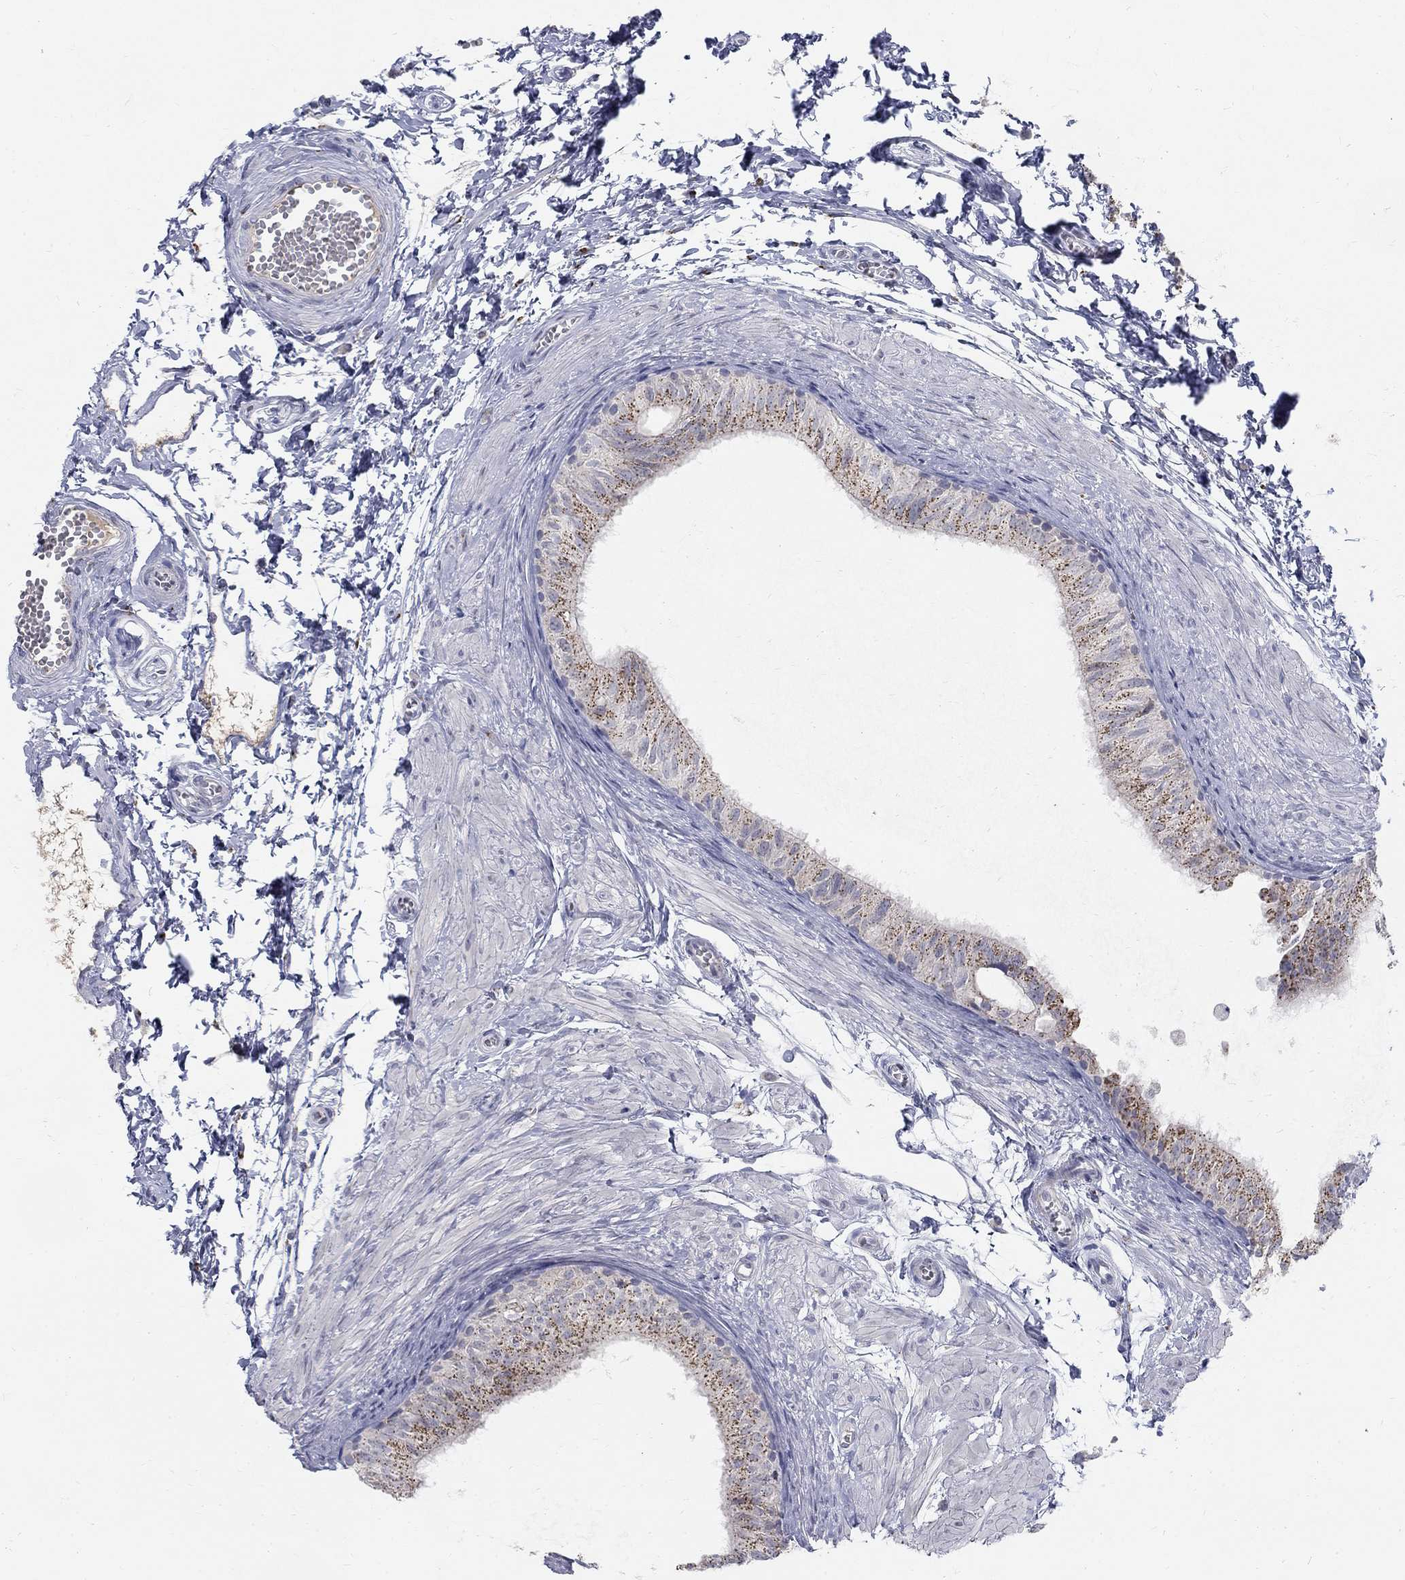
{"staining": {"intensity": "moderate", "quantity": "25%-75%", "location": "cytoplasmic/membranous"}, "tissue": "epididymis", "cell_type": "Glandular cells", "image_type": "normal", "snomed": [{"axis": "morphology", "description": "Normal tissue, NOS"}, {"axis": "topography", "description": "Epididymis"}], "caption": "Normal epididymis exhibits moderate cytoplasmic/membranous staining in approximately 25%-75% of glandular cells The staining was performed using DAB (3,3'-diaminobenzidine), with brown indicating positive protein expression. Nuclei are stained blue with hematoxylin..", "gene": "PANK3", "patient": {"sex": "male", "age": 22}}